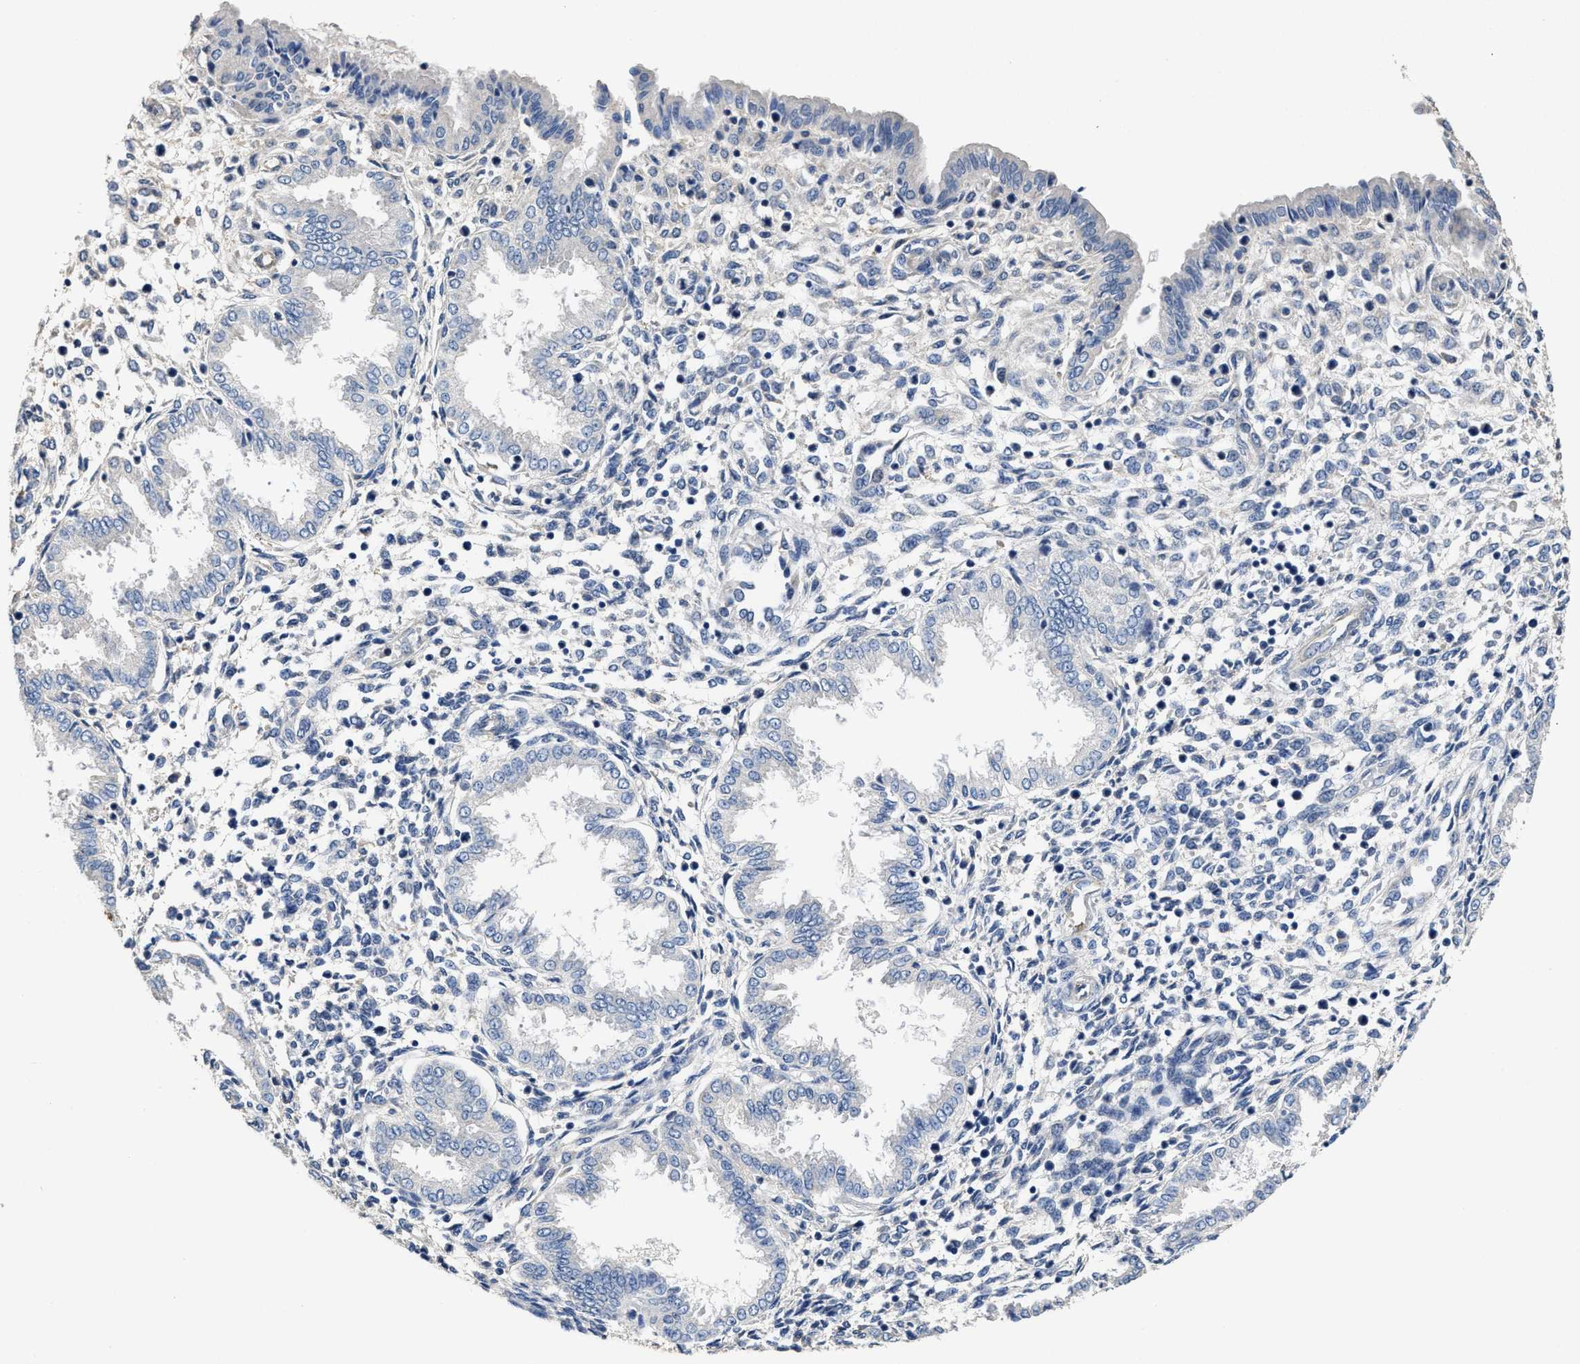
{"staining": {"intensity": "negative", "quantity": "none", "location": "none"}, "tissue": "endometrium", "cell_type": "Cells in endometrial stroma", "image_type": "normal", "snomed": [{"axis": "morphology", "description": "Normal tissue, NOS"}, {"axis": "topography", "description": "Endometrium"}], "caption": "Immunohistochemistry (IHC) of benign endometrium displays no expression in cells in endometrial stroma.", "gene": "PEG10", "patient": {"sex": "female", "age": 33}}